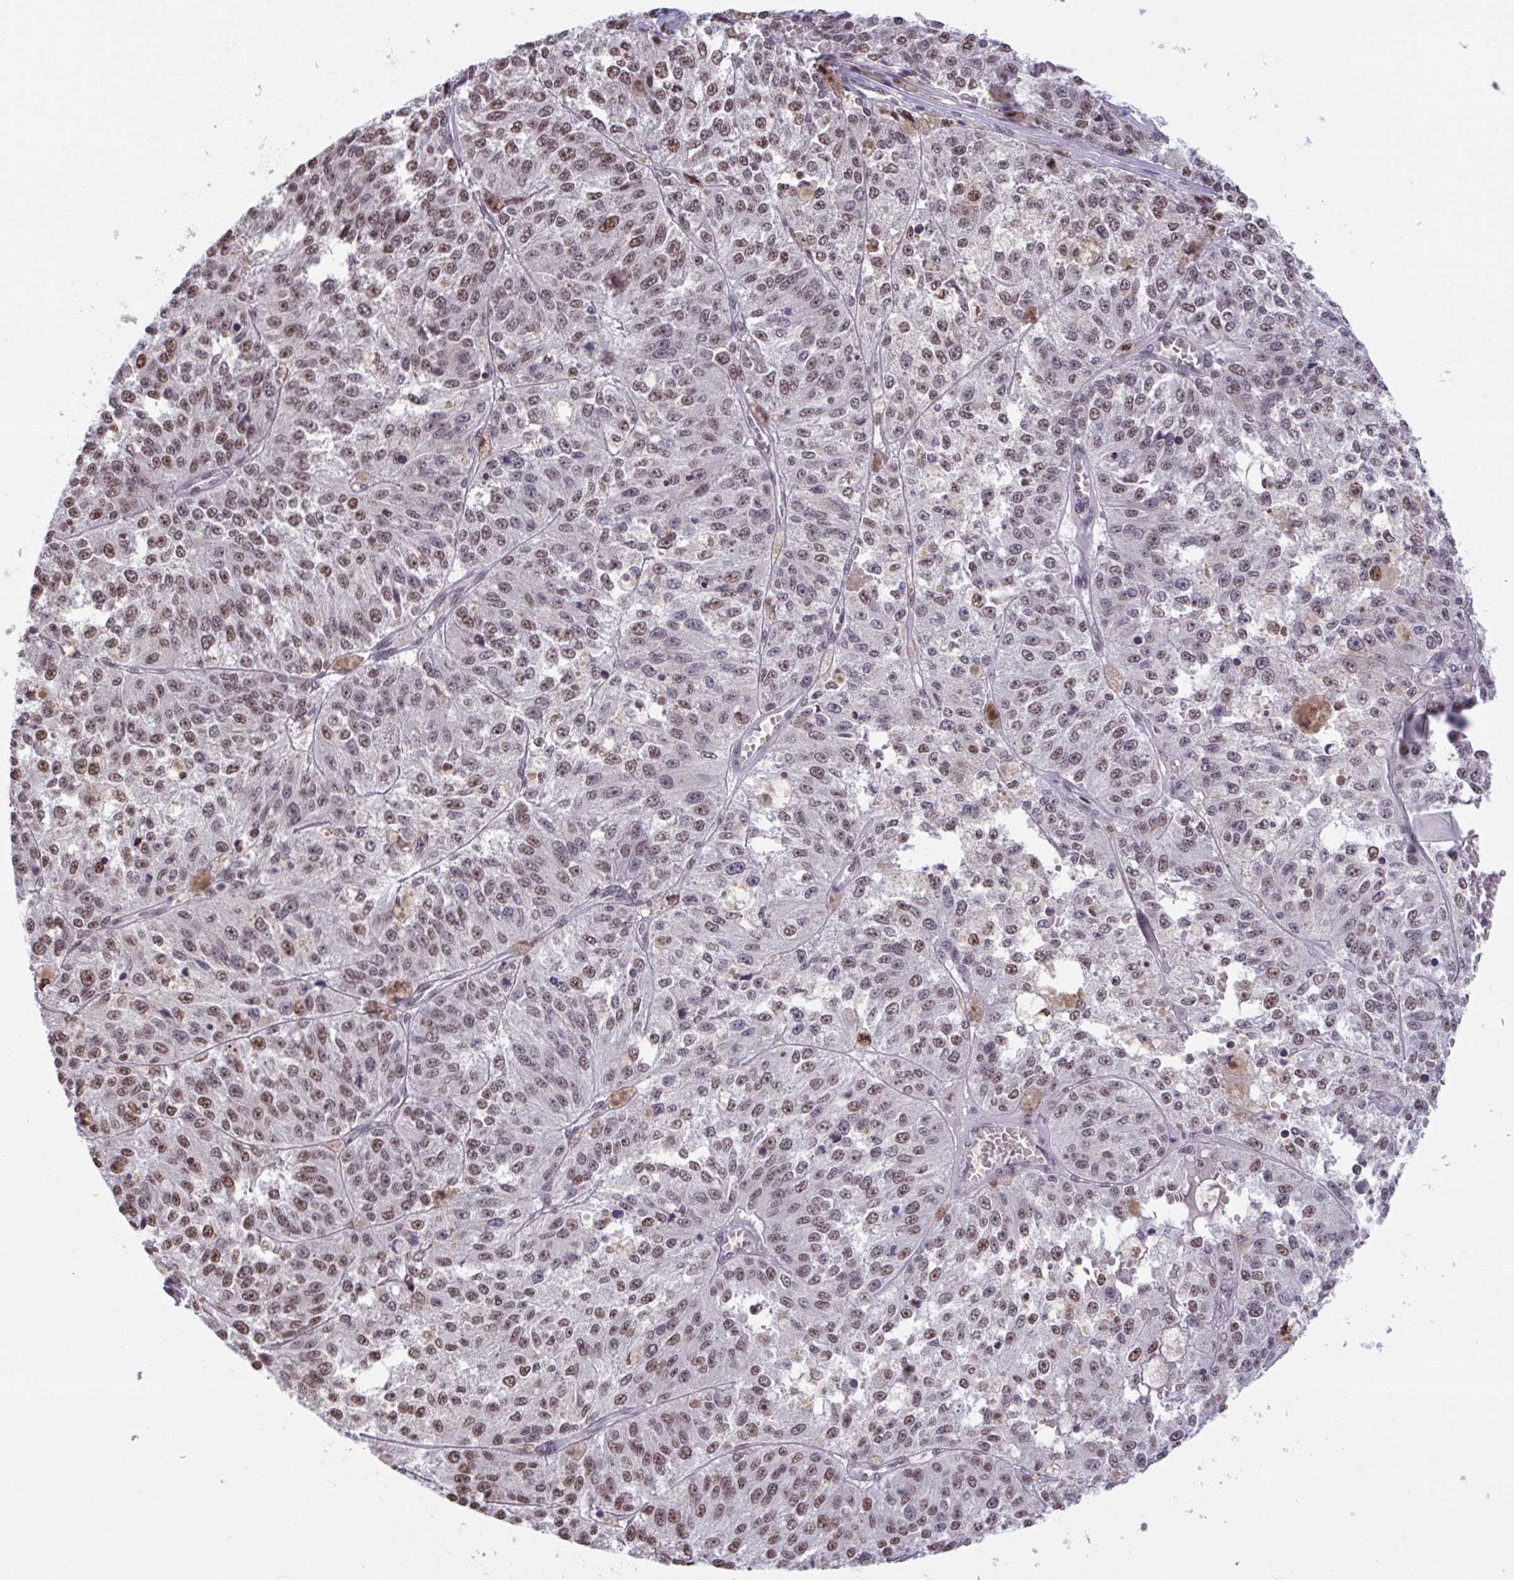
{"staining": {"intensity": "moderate", "quantity": ">75%", "location": "nuclear"}, "tissue": "melanoma", "cell_type": "Tumor cells", "image_type": "cancer", "snomed": [{"axis": "morphology", "description": "Malignant melanoma, Metastatic site"}, {"axis": "topography", "description": "Lymph node"}], "caption": "A micrograph of human melanoma stained for a protein reveals moderate nuclear brown staining in tumor cells.", "gene": "HNRNPDL", "patient": {"sex": "female", "age": 64}}